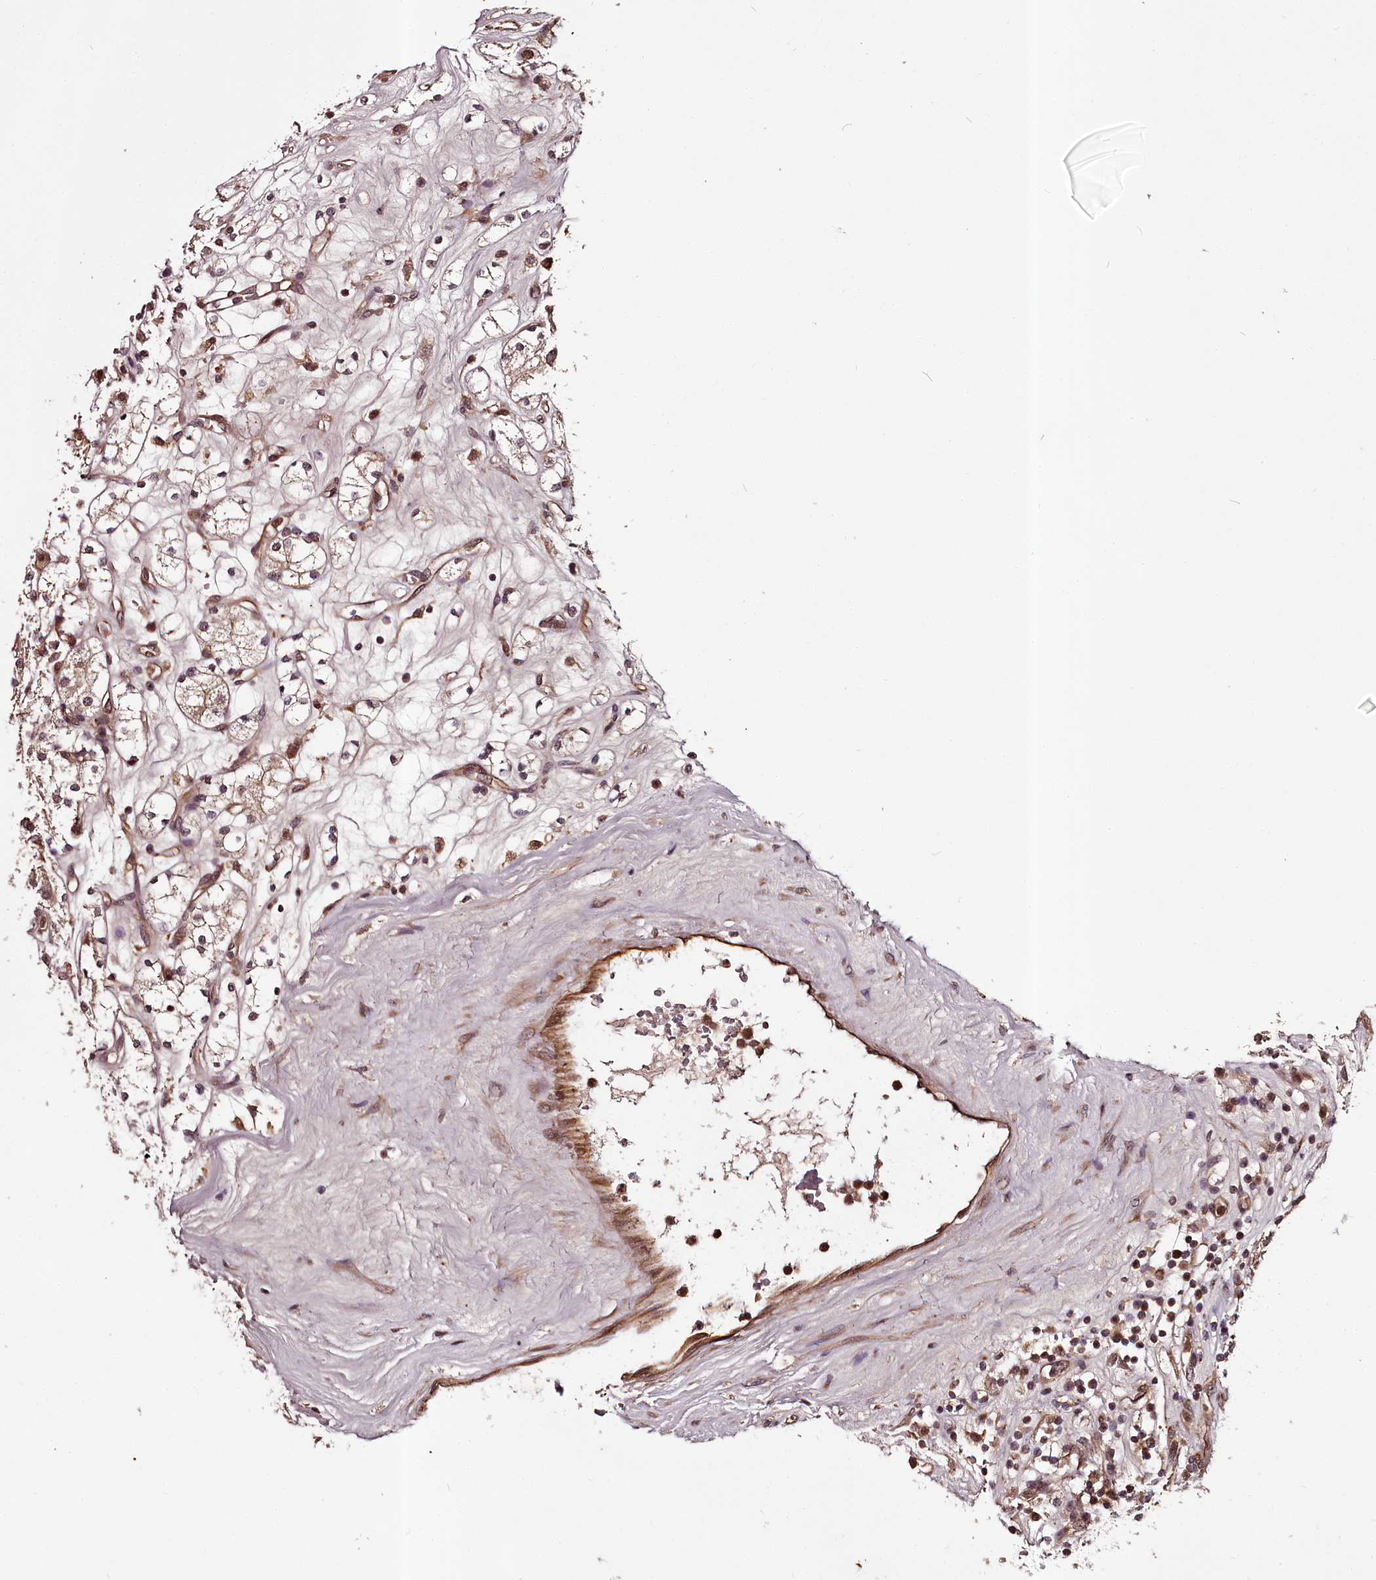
{"staining": {"intensity": "moderate", "quantity": "<25%", "location": "nuclear"}, "tissue": "renal cancer", "cell_type": "Tumor cells", "image_type": "cancer", "snomed": [{"axis": "morphology", "description": "Adenocarcinoma, NOS"}, {"axis": "topography", "description": "Kidney"}], "caption": "The immunohistochemical stain highlights moderate nuclear expression in tumor cells of renal cancer tissue.", "gene": "MAML3", "patient": {"sex": "male", "age": 77}}